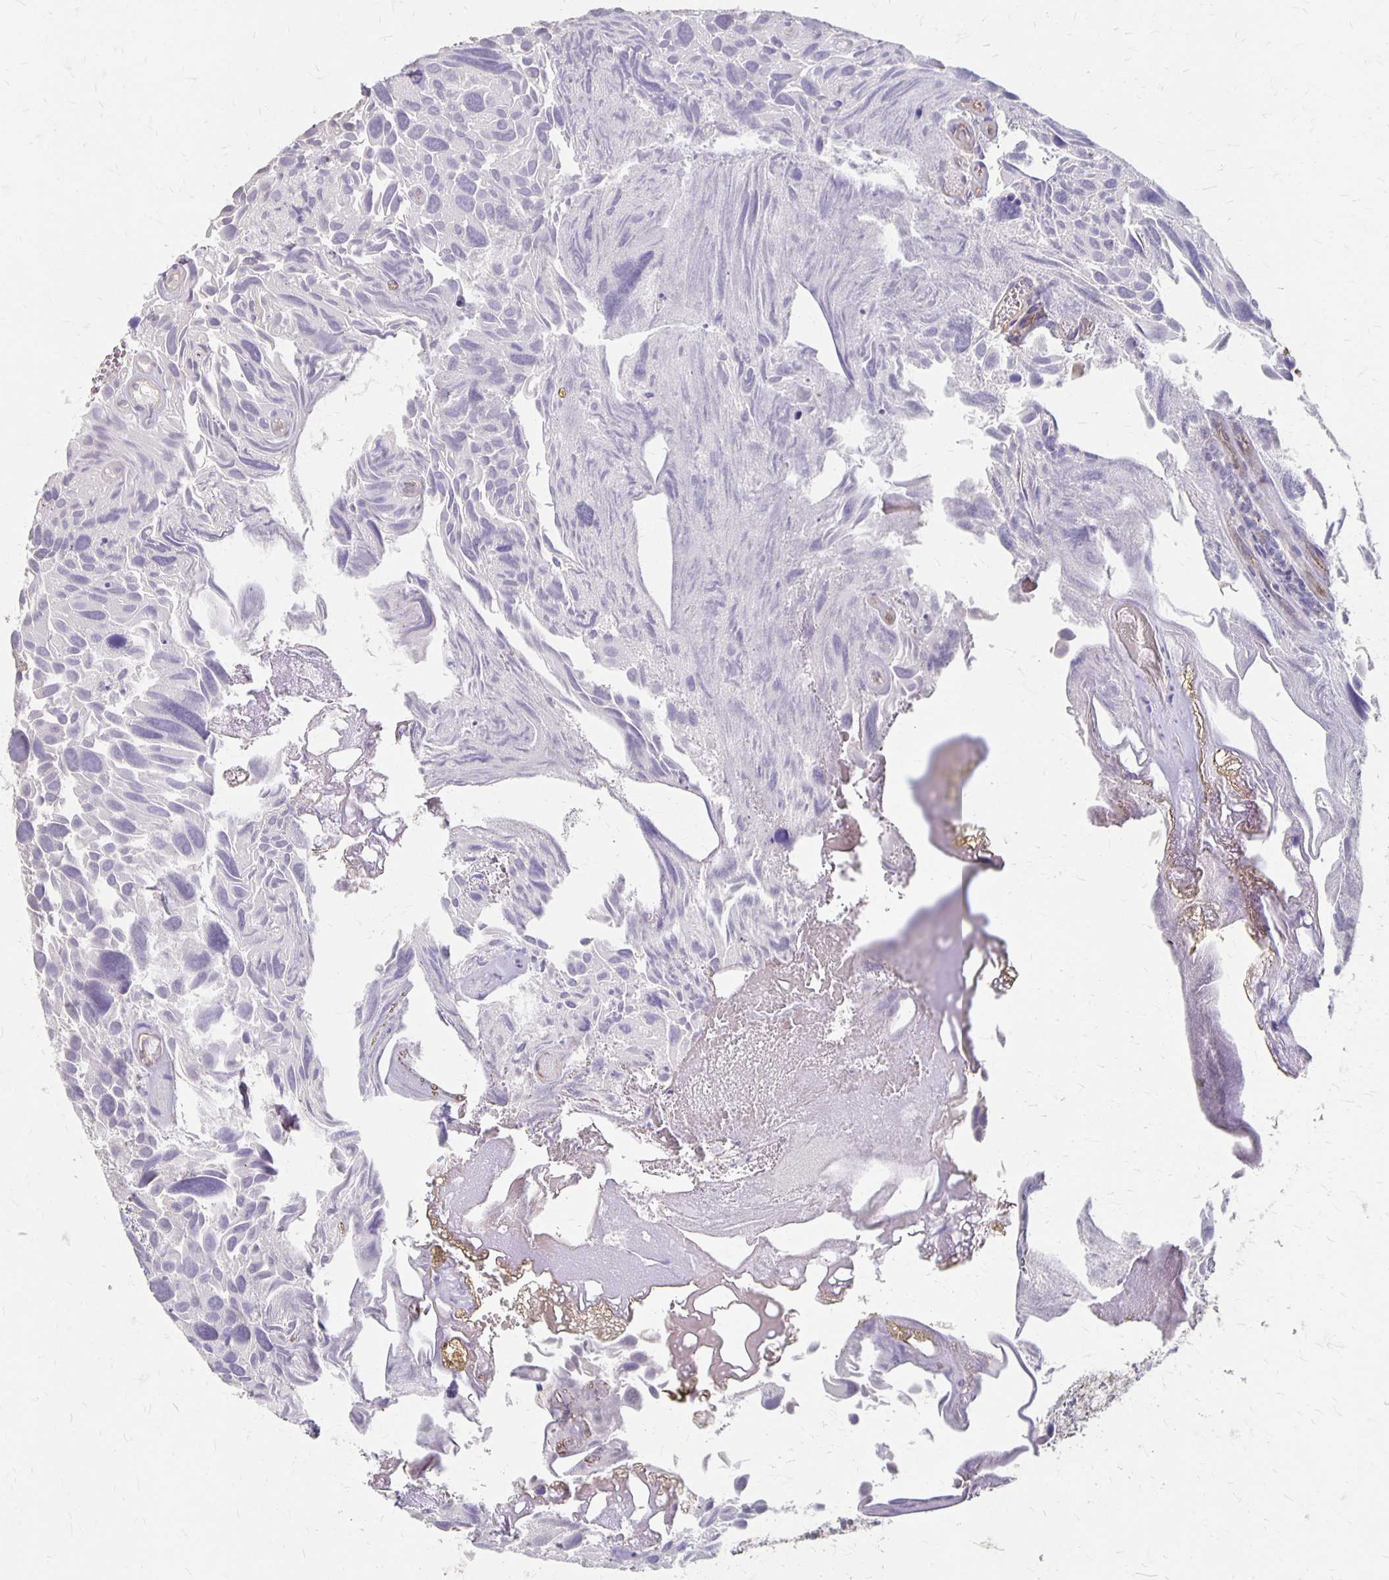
{"staining": {"intensity": "negative", "quantity": "none", "location": "none"}, "tissue": "urothelial cancer", "cell_type": "Tumor cells", "image_type": "cancer", "snomed": [{"axis": "morphology", "description": "Urothelial carcinoma, Low grade"}, {"axis": "topography", "description": "Urinary bladder"}], "caption": "Immunohistochemistry micrograph of neoplastic tissue: urothelial cancer stained with DAB displays no significant protein staining in tumor cells. Brightfield microscopy of immunohistochemistry stained with DAB (brown) and hematoxylin (blue), captured at high magnification.", "gene": "PPP1R3E", "patient": {"sex": "female", "age": 69}}